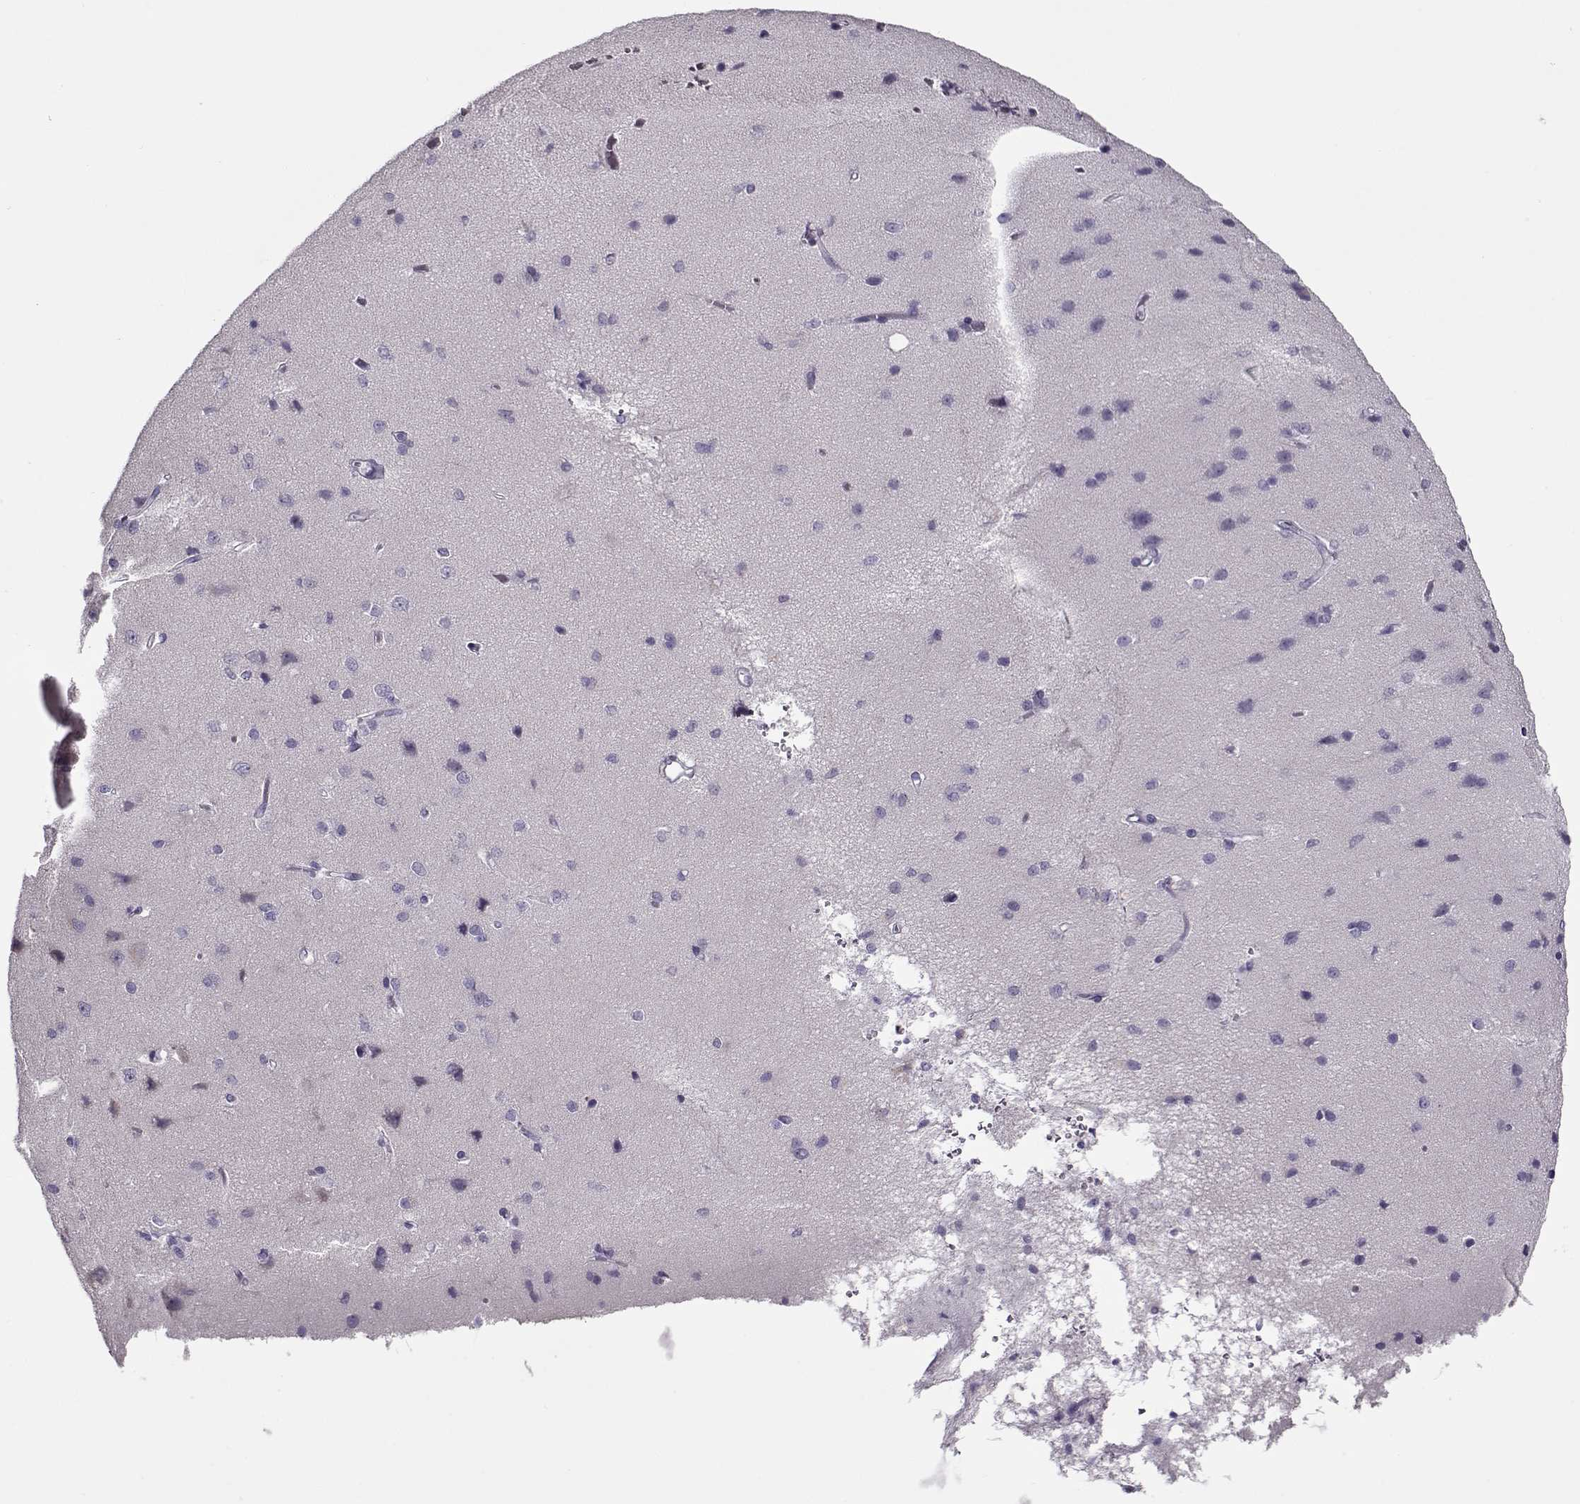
{"staining": {"intensity": "negative", "quantity": "none", "location": "none"}, "tissue": "cerebral cortex", "cell_type": "Endothelial cells", "image_type": "normal", "snomed": [{"axis": "morphology", "description": "Normal tissue, NOS"}, {"axis": "topography", "description": "Cerebral cortex"}], "caption": "Micrograph shows no significant protein staining in endothelial cells of unremarkable cerebral cortex. The staining was performed using DAB to visualize the protein expression in brown, while the nuclei were stained in blue with hematoxylin (Magnification: 20x).", "gene": "GAGE10", "patient": {"sex": "male", "age": 37}}